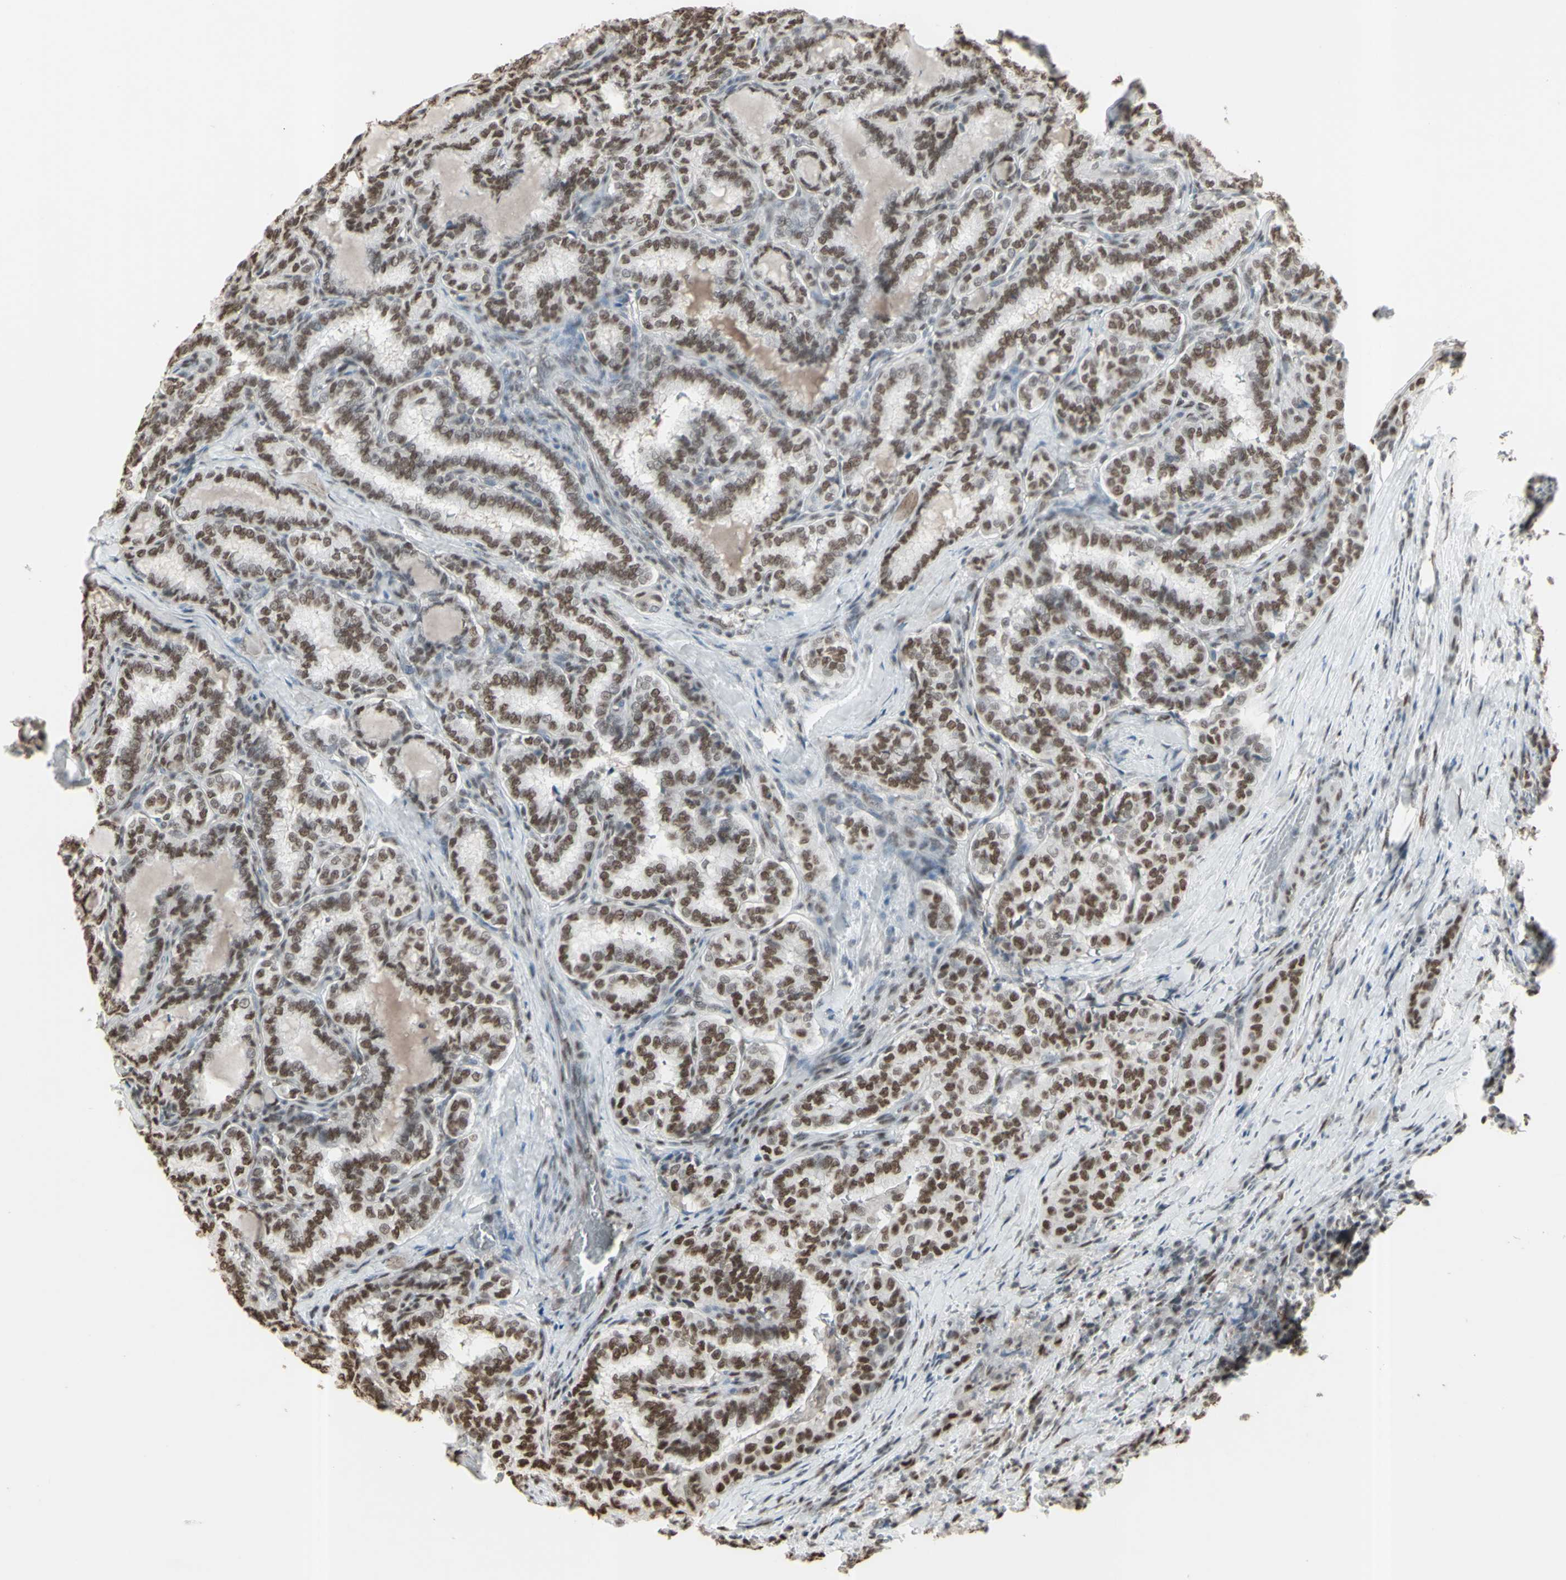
{"staining": {"intensity": "moderate", "quantity": ">75%", "location": "nuclear"}, "tissue": "thyroid cancer", "cell_type": "Tumor cells", "image_type": "cancer", "snomed": [{"axis": "morphology", "description": "Normal tissue, NOS"}, {"axis": "morphology", "description": "Papillary adenocarcinoma, NOS"}, {"axis": "topography", "description": "Thyroid gland"}], "caption": "This is an image of IHC staining of thyroid papillary adenocarcinoma, which shows moderate positivity in the nuclear of tumor cells.", "gene": "TRIM28", "patient": {"sex": "female", "age": 30}}